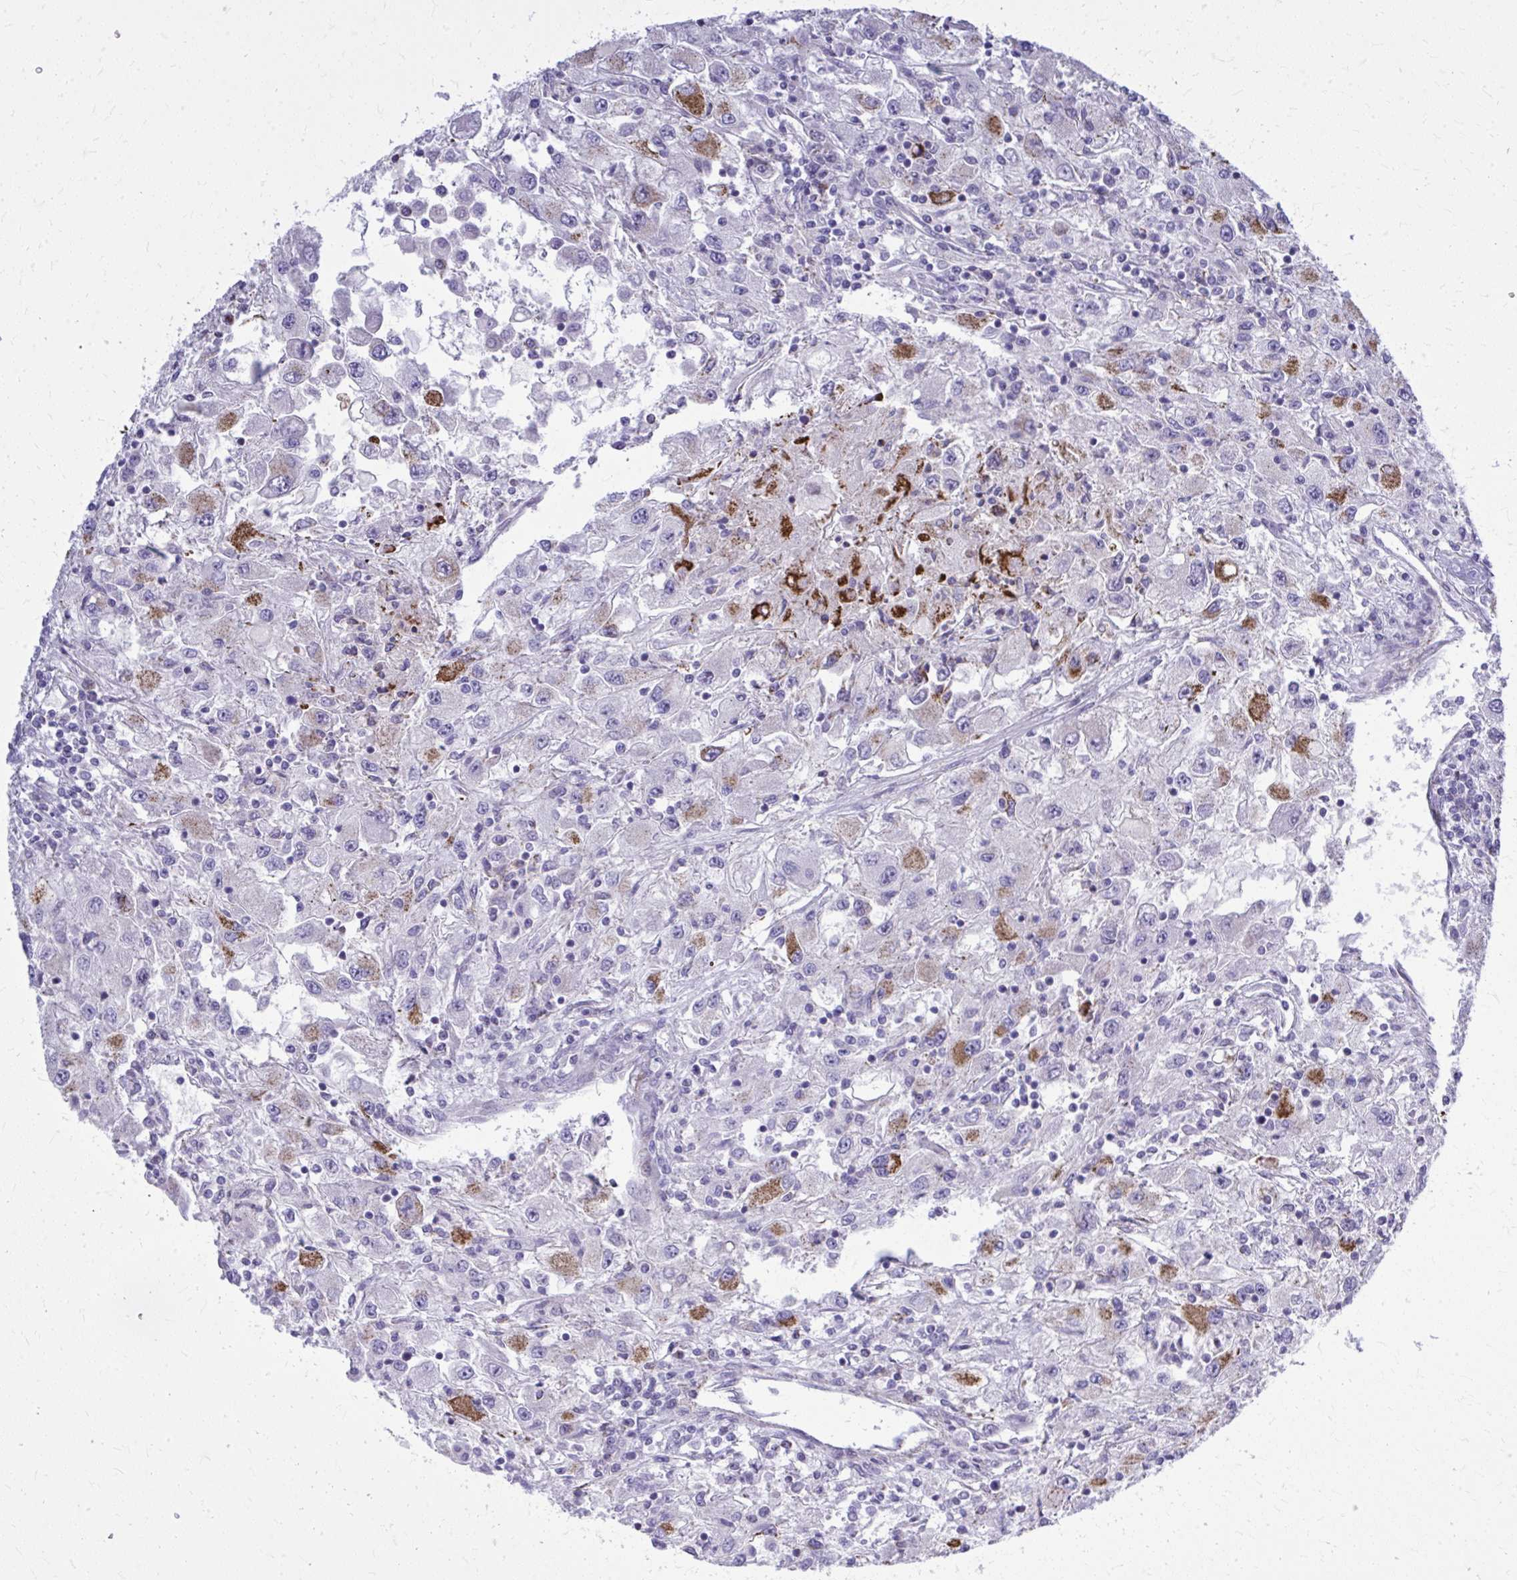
{"staining": {"intensity": "strong", "quantity": "<25%", "location": "cytoplasmic/membranous"}, "tissue": "renal cancer", "cell_type": "Tumor cells", "image_type": "cancer", "snomed": [{"axis": "morphology", "description": "Adenocarcinoma, NOS"}, {"axis": "topography", "description": "Kidney"}], "caption": "Protein expression by immunohistochemistry (IHC) shows strong cytoplasmic/membranous staining in approximately <25% of tumor cells in renal cancer (adenocarcinoma).", "gene": "ZNF362", "patient": {"sex": "female", "age": 67}}